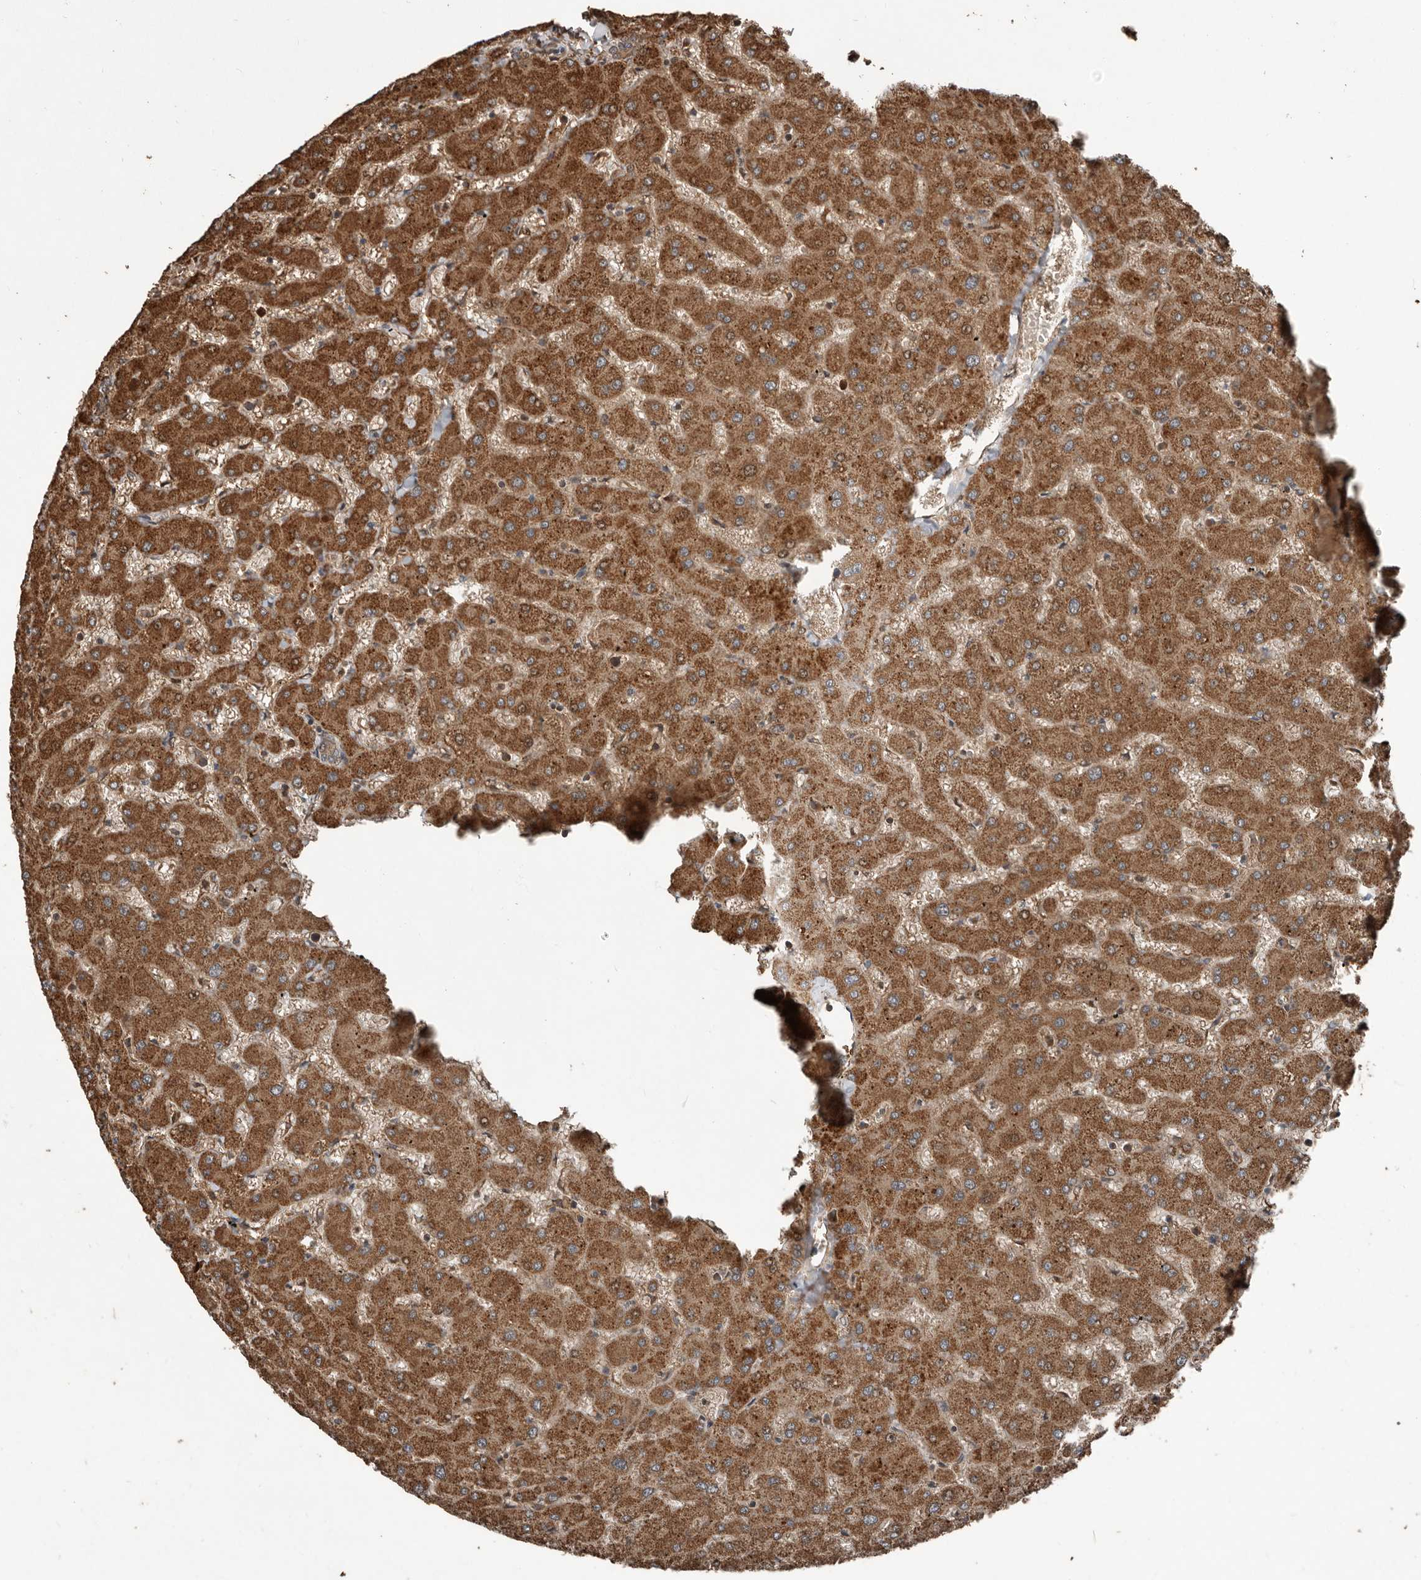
{"staining": {"intensity": "moderate", "quantity": ">75%", "location": "cytoplasmic/membranous"}, "tissue": "liver", "cell_type": "Cholangiocytes", "image_type": "normal", "snomed": [{"axis": "morphology", "description": "Normal tissue, NOS"}, {"axis": "topography", "description": "Liver"}], "caption": "IHC photomicrograph of unremarkable liver stained for a protein (brown), which shows medium levels of moderate cytoplasmic/membranous staining in approximately >75% of cholangiocytes.", "gene": "YOD1", "patient": {"sex": "female", "age": 63}}